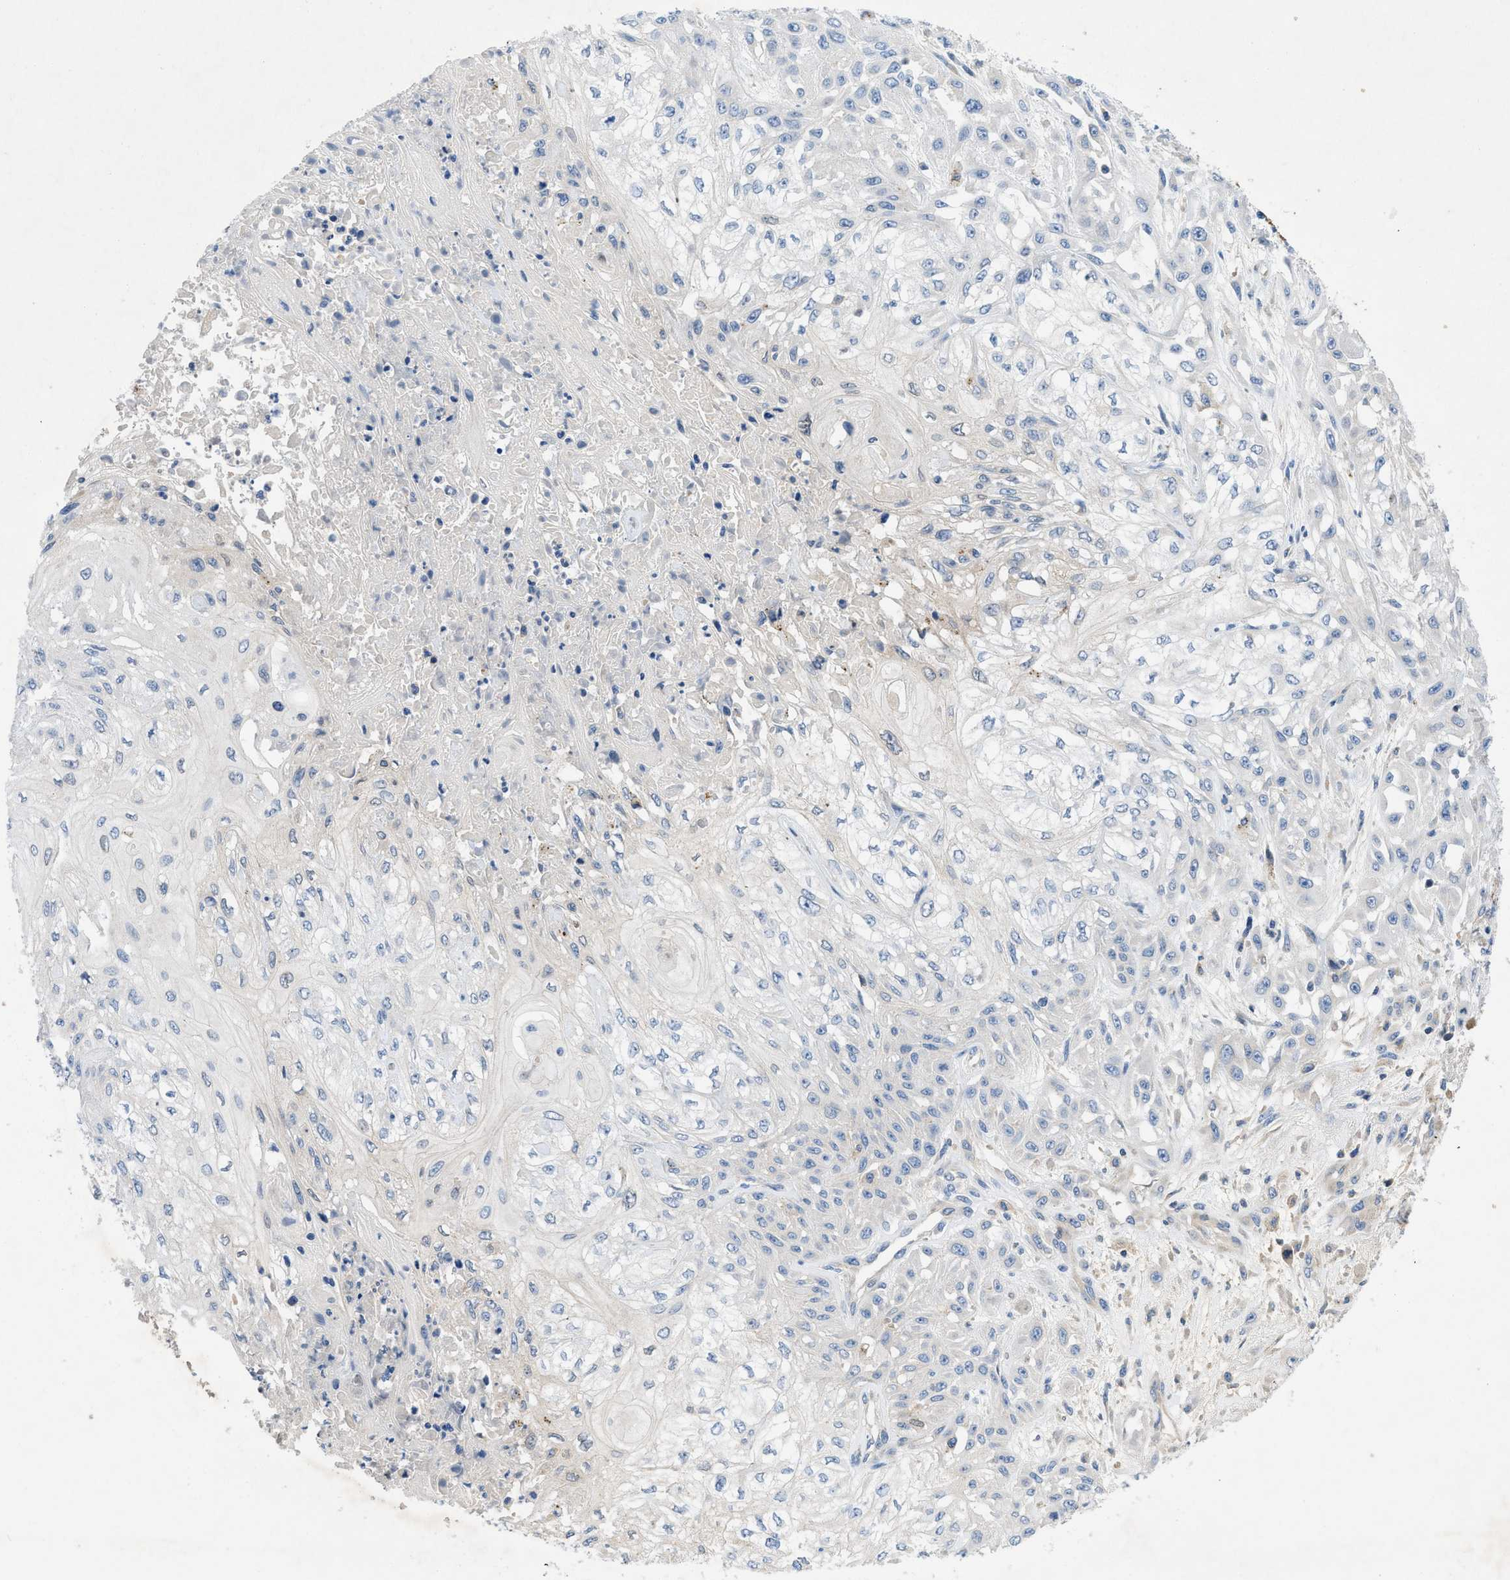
{"staining": {"intensity": "negative", "quantity": "none", "location": "none"}, "tissue": "skin cancer", "cell_type": "Tumor cells", "image_type": "cancer", "snomed": [{"axis": "morphology", "description": "Squamous cell carcinoma, NOS"}, {"axis": "morphology", "description": "Squamous cell carcinoma, metastatic, NOS"}, {"axis": "topography", "description": "Skin"}, {"axis": "topography", "description": "Lymph node"}], "caption": "Immunohistochemical staining of skin metastatic squamous cell carcinoma demonstrates no significant expression in tumor cells.", "gene": "TMEM248", "patient": {"sex": "male", "age": 75}}